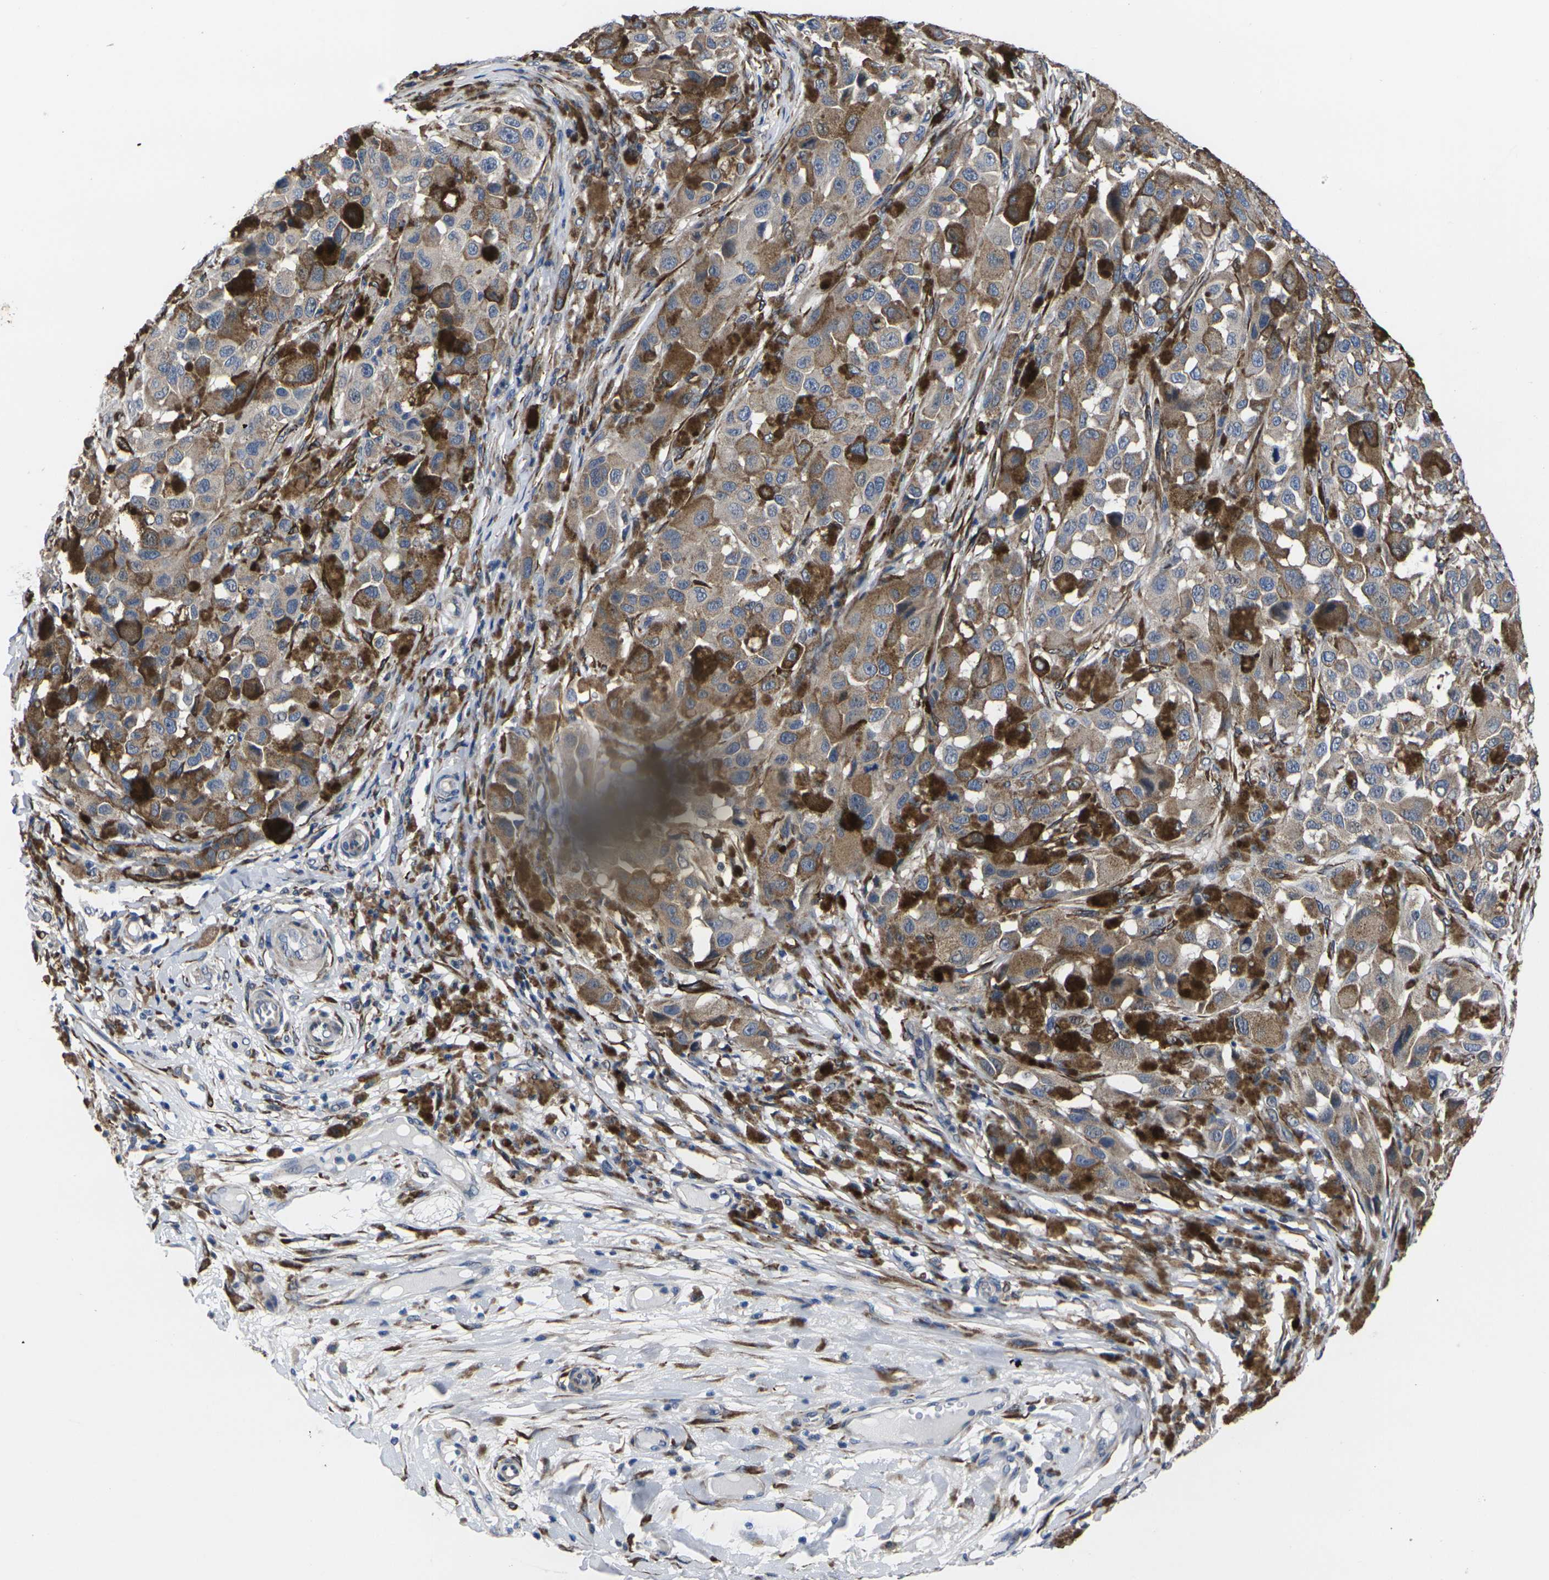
{"staining": {"intensity": "weak", "quantity": ">75%", "location": "cytoplasmic/membranous"}, "tissue": "melanoma", "cell_type": "Tumor cells", "image_type": "cancer", "snomed": [{"axis": "morphology", "description": "Malignant melanoma, NOS"}, {"axis": "topography", "description": "Skin"}], "caption": "Immunohistochemistry (IHC) histopathology image of human malignant melanoma stained for a protein (brown), which demonstrates low levels of weak cytoplasmic/membranous staining in about >75% of tumor cells.", "gene": "CYP2C8", "patient": {"sex": "female", "age": 46}}